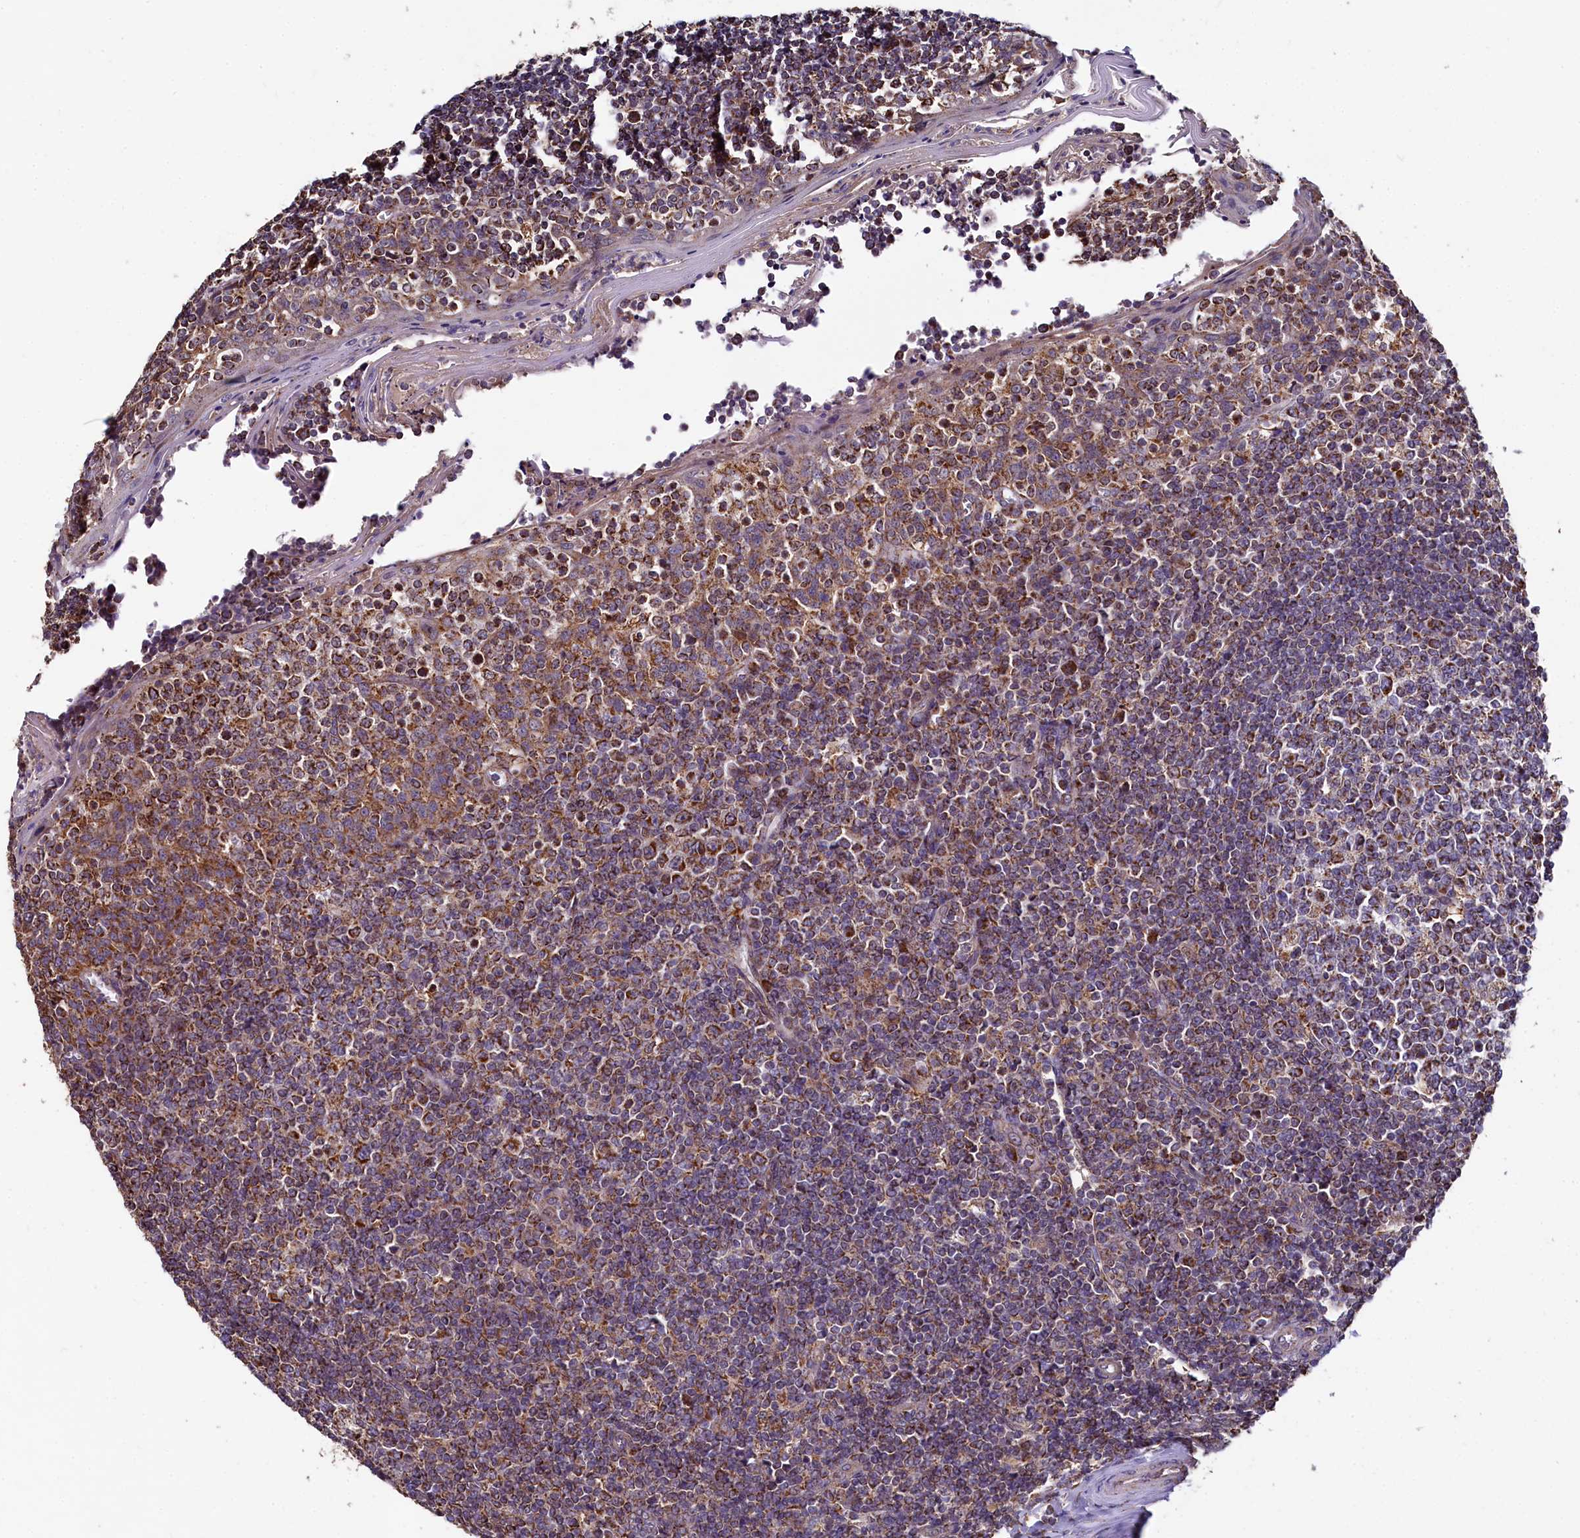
{"staining": {"intensity": "moderate", "quantity": ">75%", "location": "cytoplasmic/membranous"}, "tissue": "tonsil", "cell_type": "Germinal center cells", "image_type": "normal", "snomed": [{"axis": "morphology", "description": "Normal tissue, NOS"}, {"axis": "topography", "description": "Tonsil"}], "caption": "Unremarkable tonsil shows moderate cytoplasmic/membranous expression in about >75% of germinal center cells, visualized by immunohistochemistry.", "gene": "SPRYD3", "patient": {"sex": "female", "age": 19}}